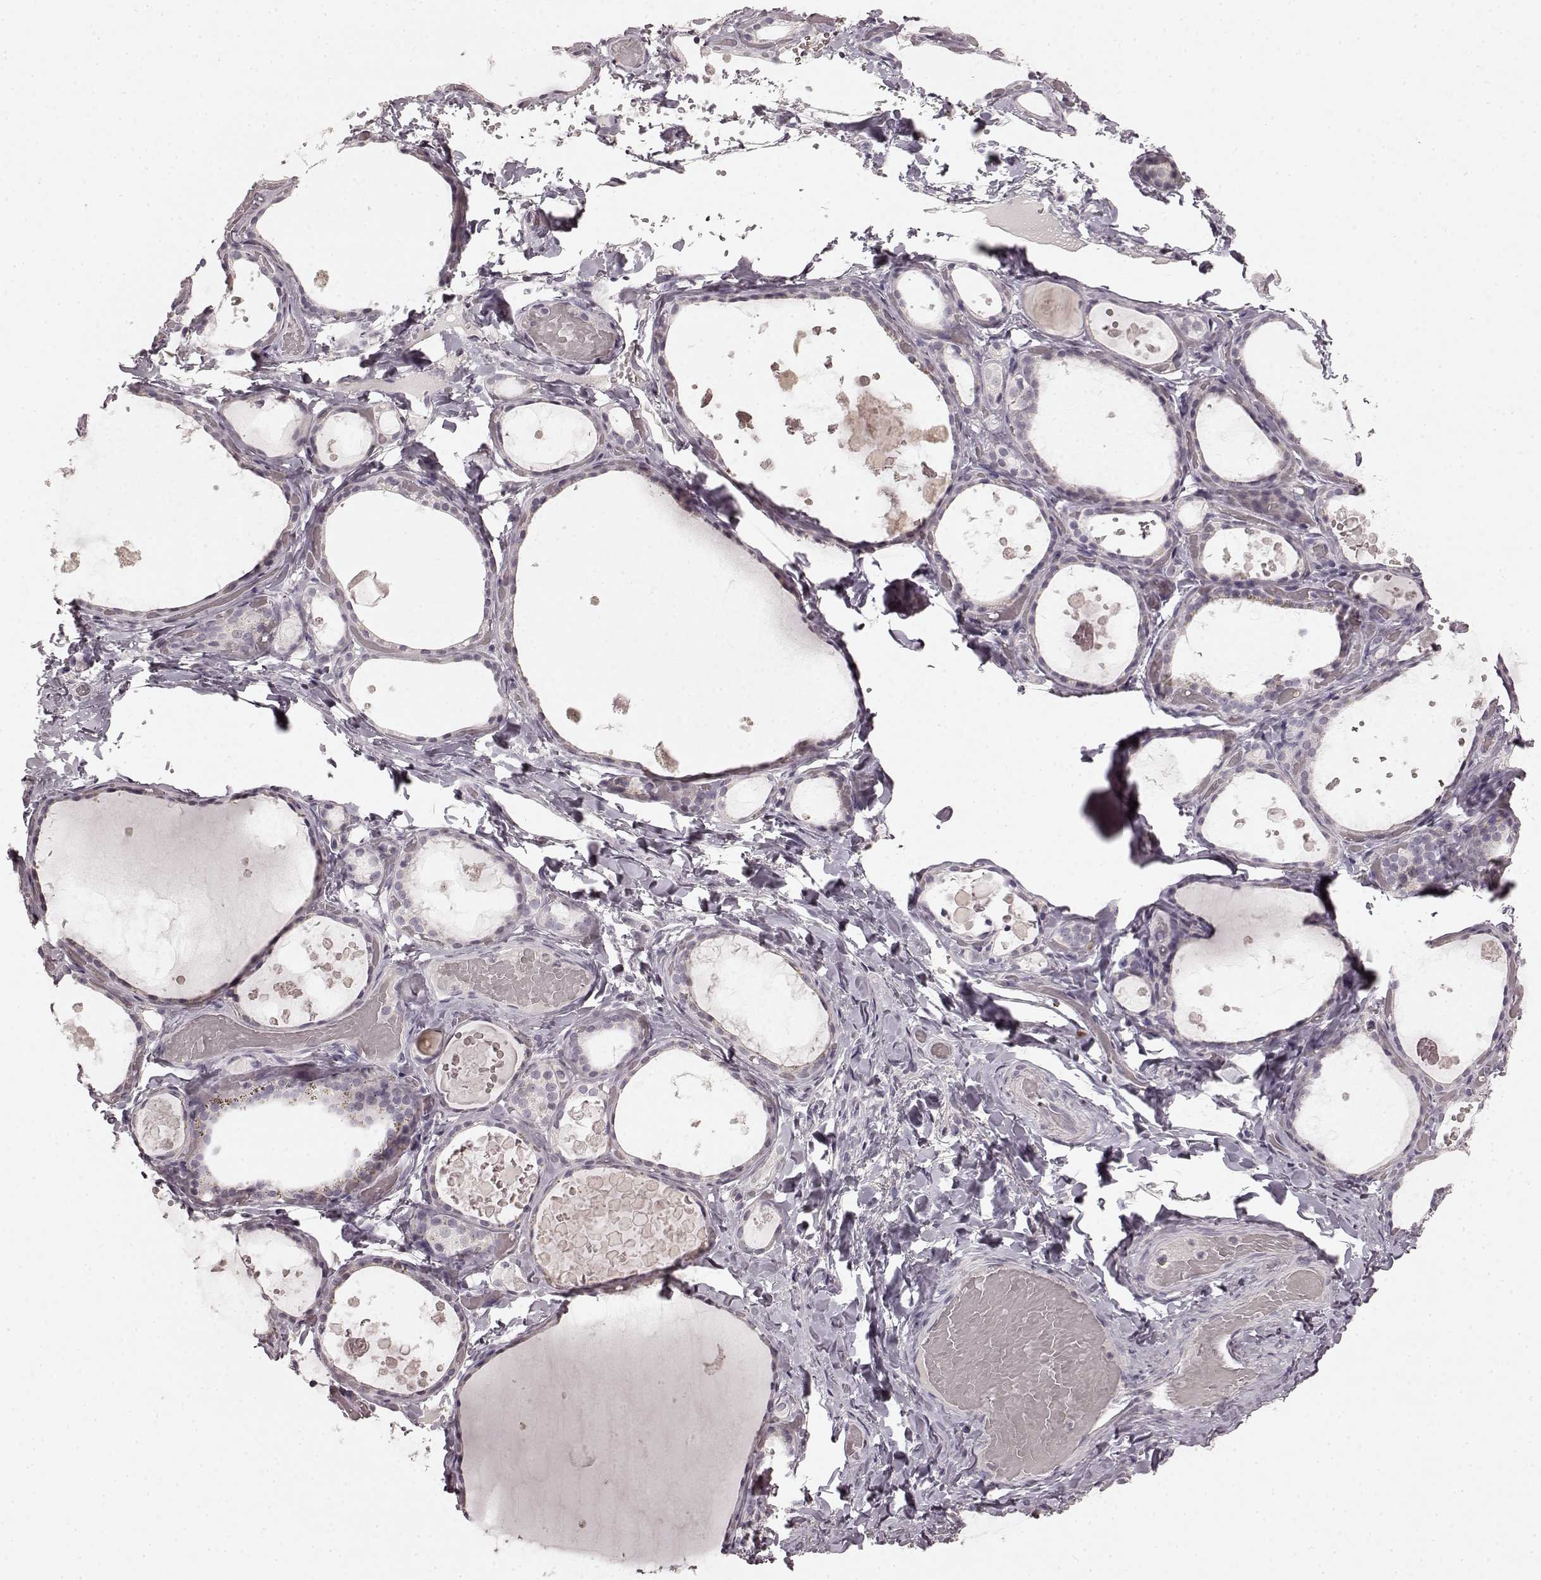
{"staining": {"intensity": "negative", "quantity": "none", "location": "none"}, "tissue": "thyroid gland", "cell_type": "Glandular cells", "image_type": "normal", "snomed": [{"axis": "morphology", "description": "Normal tissue, NOS"}, {"axis": "topography", "description": "Thyroid gland"}], "caption": "Thyroid gland stained for a protein using immunohistochemistry exhibits no staining glandular cells.", "gene": "CCNA2", "patient": {"sex": "female", "age": 56}}